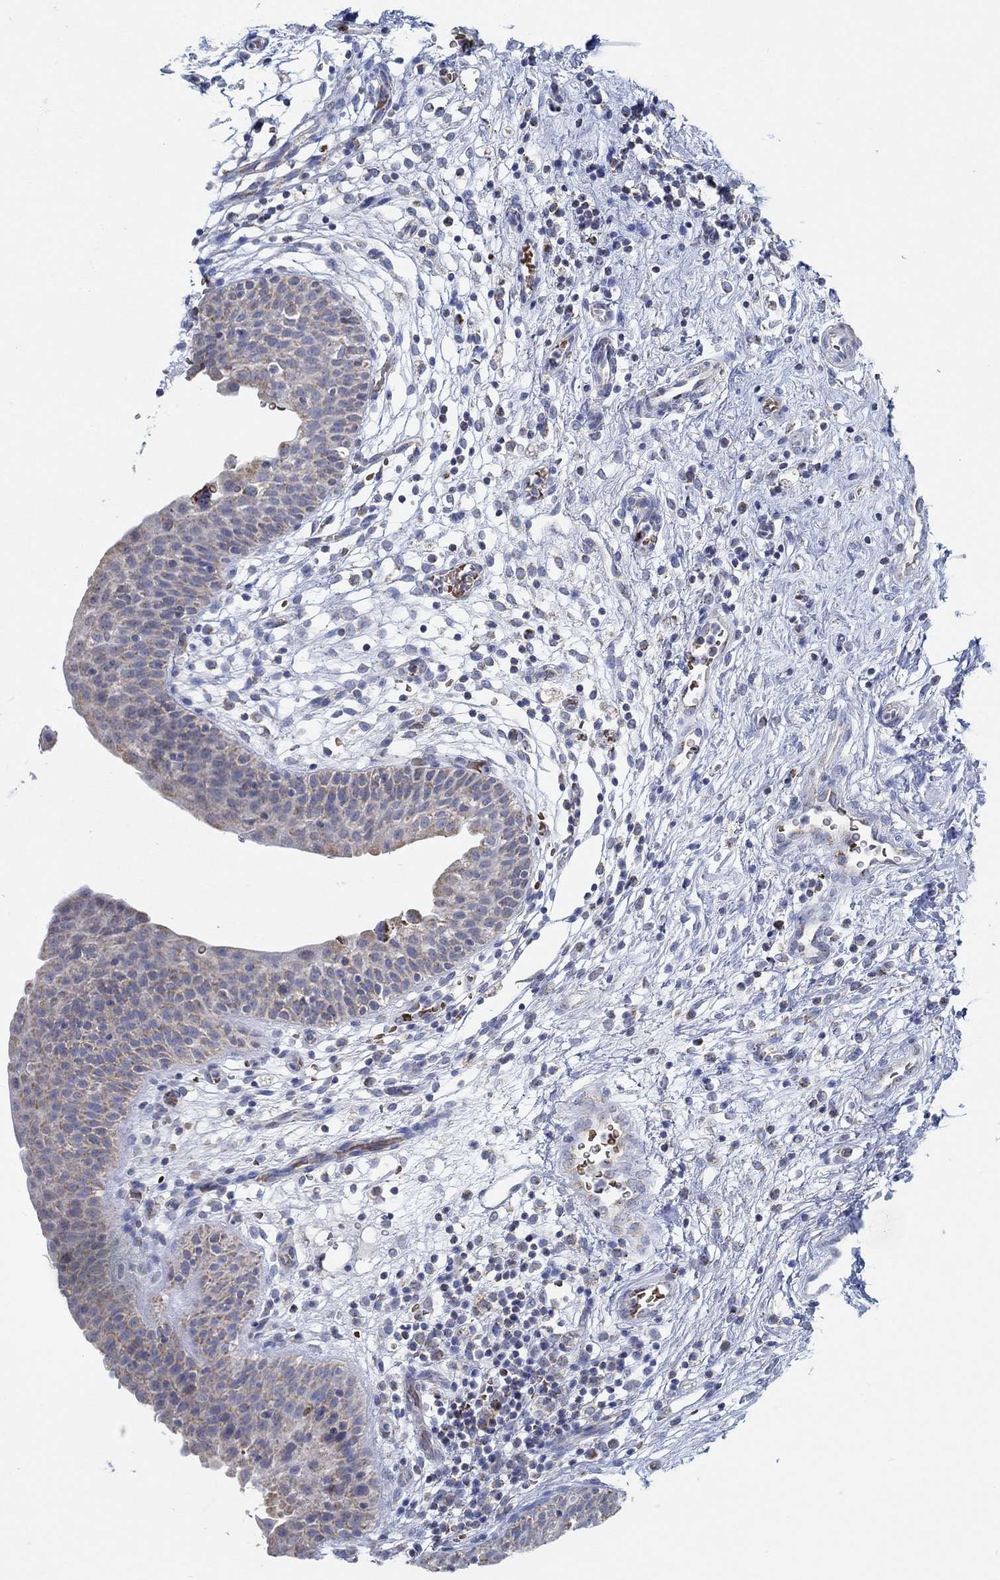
{"staining": {"intensity": "negative", "quantity": "none", "location": "none"}, "tissue": "urinary bladder", "cell_type": "Urothelial cells", "image_type": "normal", "snomed": [{"axis": "morphology", "description": "Normal tissue, NOS"}, {"axis": "topography", "description": "Urinary bladder"}], "caption": "Immunohistochemical staining of unremarkable human urinary bladder displays no significant staining in urothelial cells. (DAB (3,3'-diaminobenzidine) IHC, high magnification).", "gene": "GLOD5", "patient": {"sex": "male", "age": 37}}